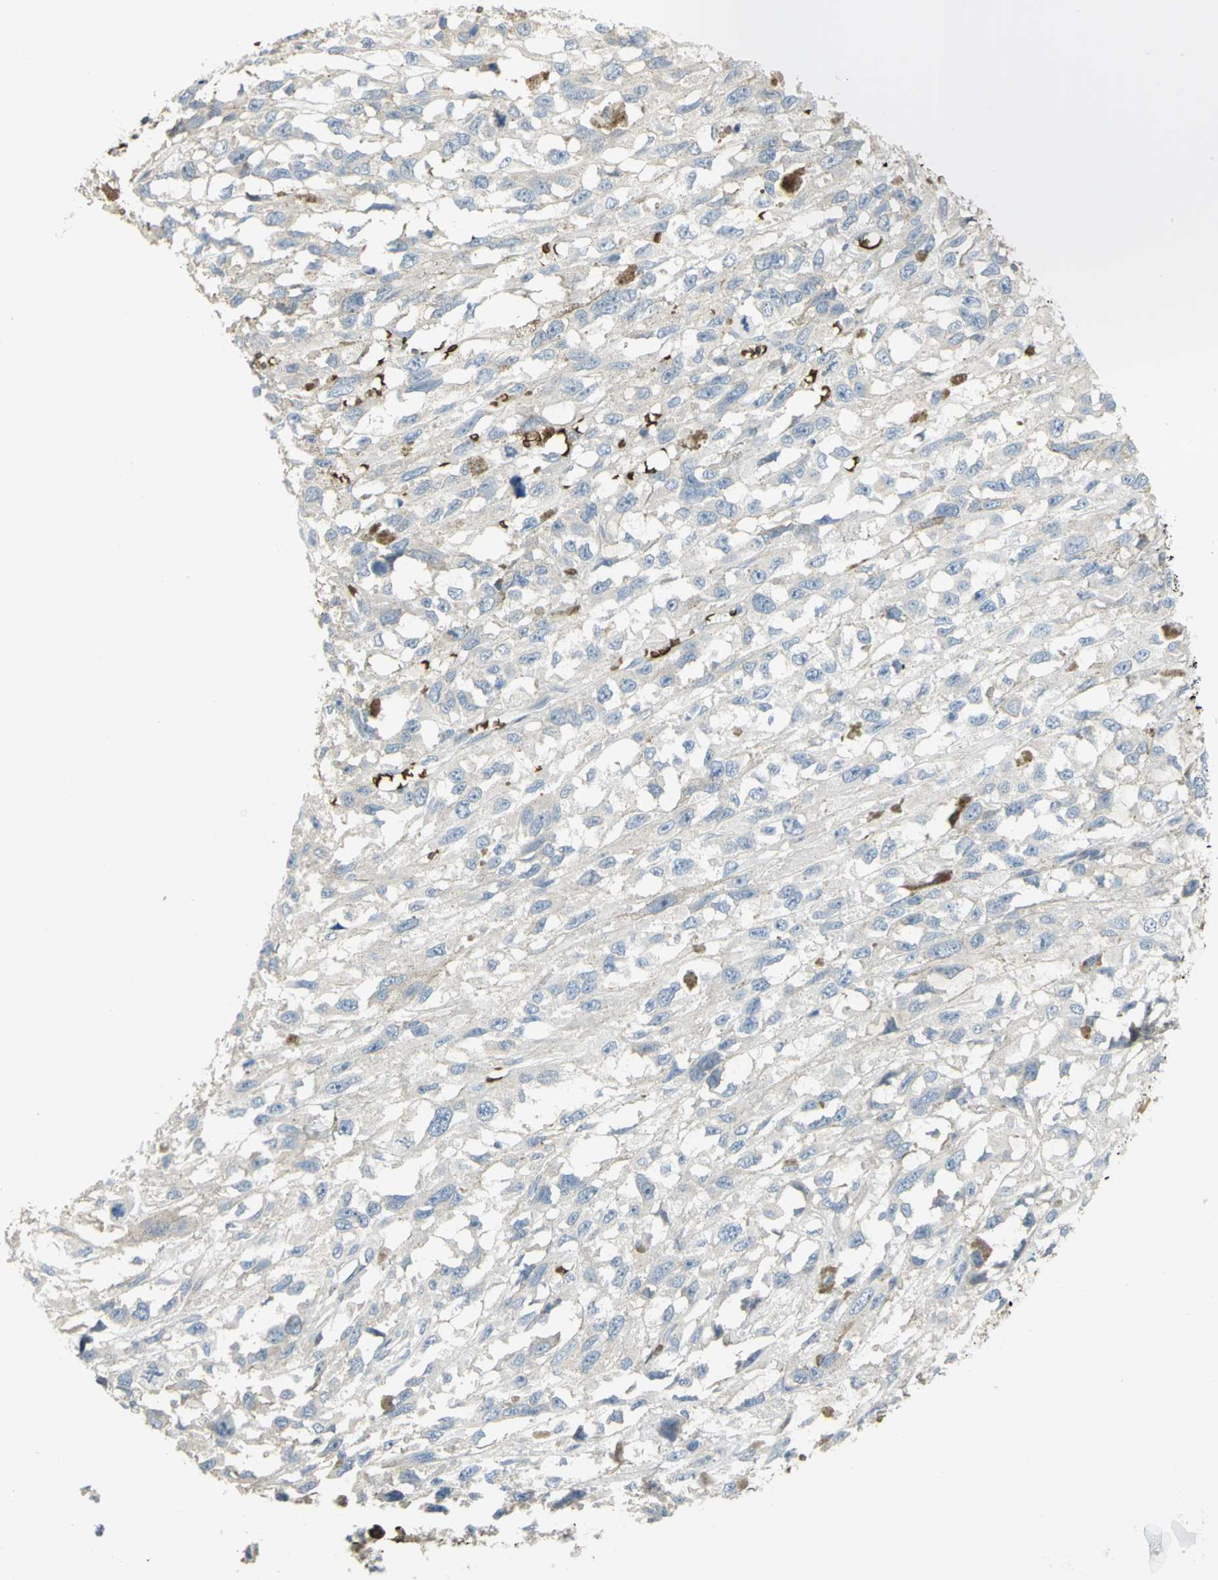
{"staining": {"intensity": "negative", "quantity": "none", "location": "none"}, "tissue": "melanoma", "cell_type": "Tumor cells", "image_type": "cancer", "snomed": [{"axis": "morphology", "description": "Malignant melanoma, Metastatic site"}, {"axis": "topography", "description": "Lymph node"}], "caption": "Immunohistochemical staining of human malignant melanoma (metastatic site) shows no significant staining in tumor cells.", "gene": "ANK1", "patient": {"sex": "male", "age": 59}}